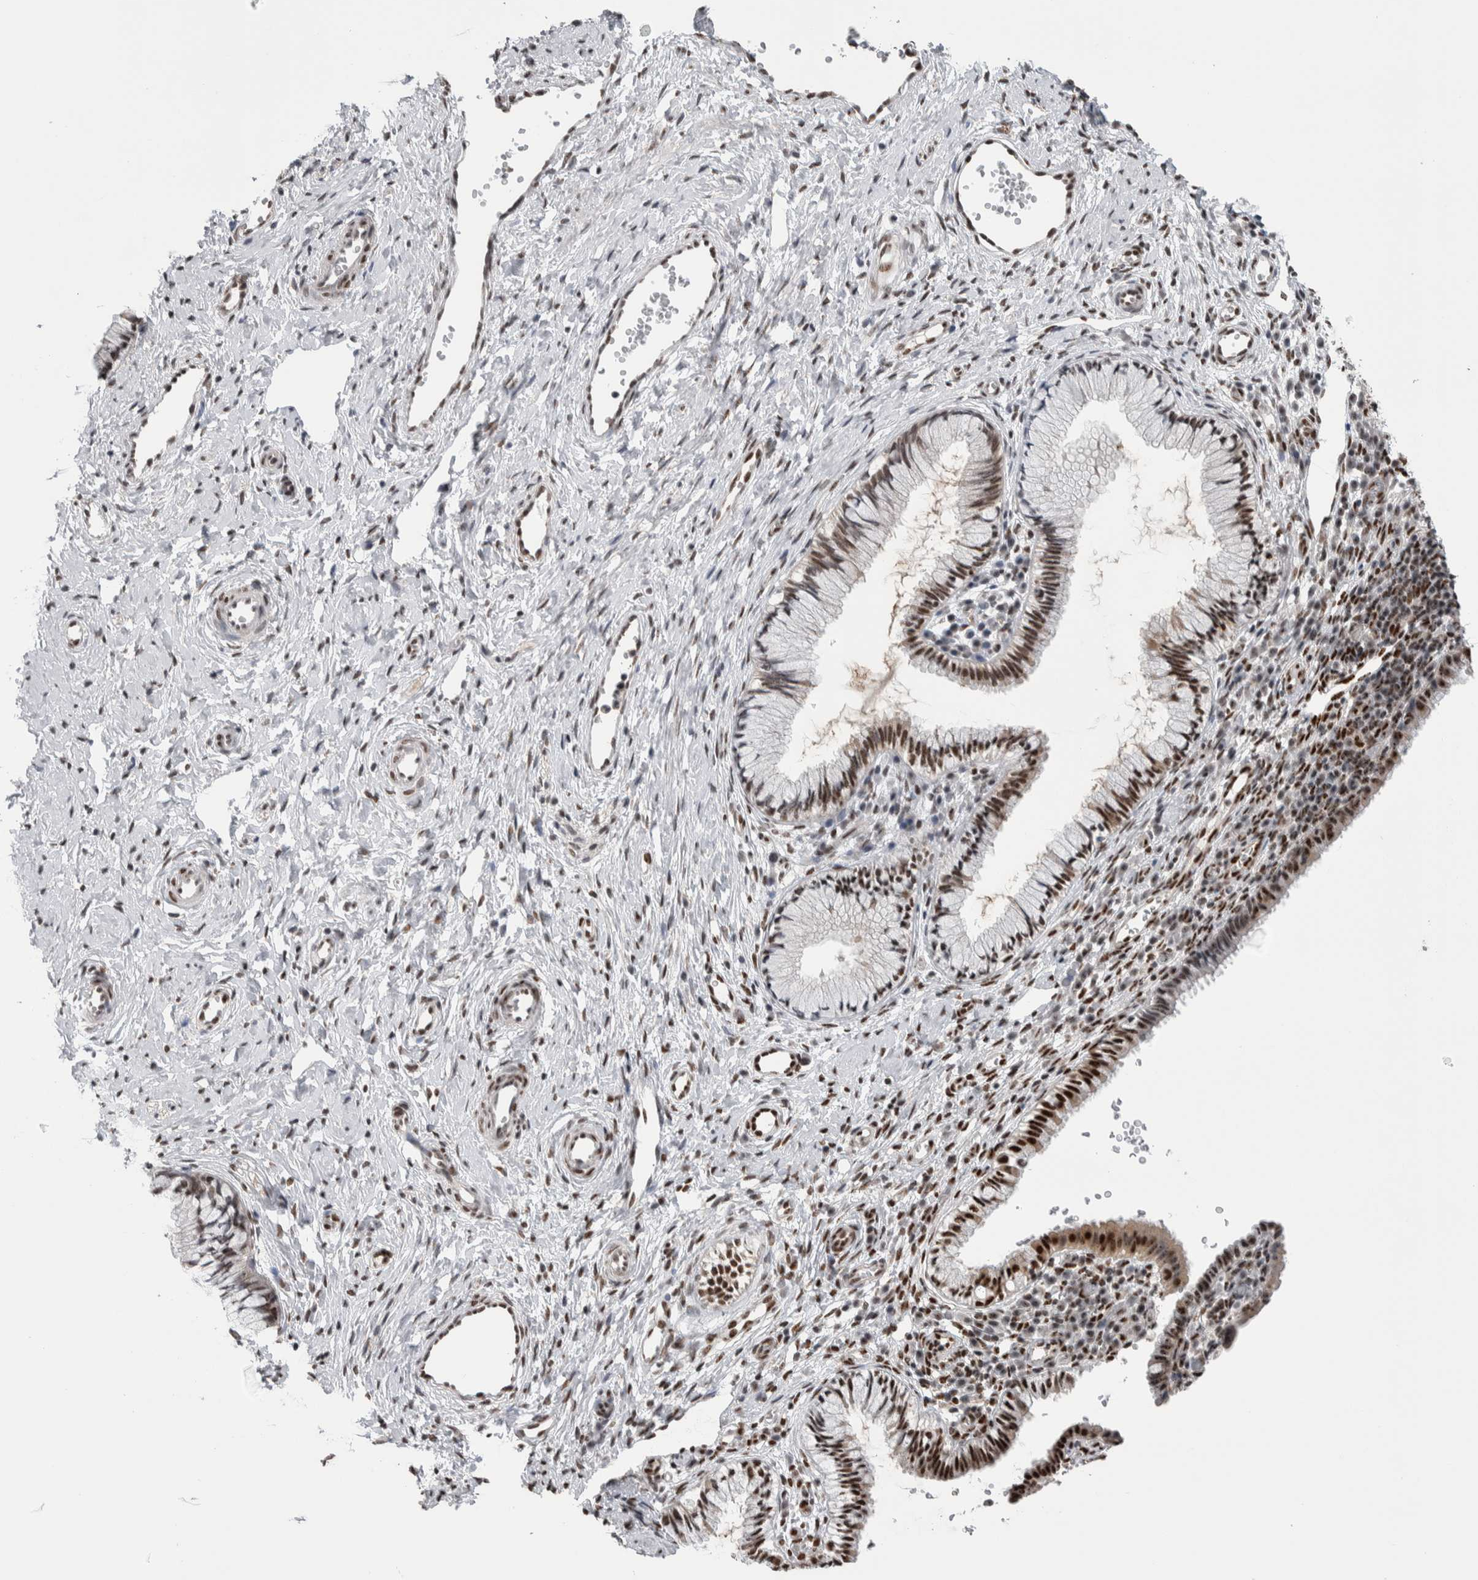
{"staining": {"intensity": "moderate", "quantity": "<25%", "location": "nuclear"}, "tissue": "cervix", "cell_type": "Glandular cells", "image_type": "normal", "snomed": [{"axis": "morphology", "description": "Normal tissue, NOS"}, {"axis": "topography", "description": "Cervix"}], "caption": "Immunohistochemical staining of unremarkable cervix exhibits moderate nuclear protein expression in about <25% of glandular cells. (Stains: DAB in brown, nuclei in blue, Microscopy: brightfield microscopy at high magnification).", "gene": "TAX1BP1", "patient": {"sex": "female", "age": 27}}